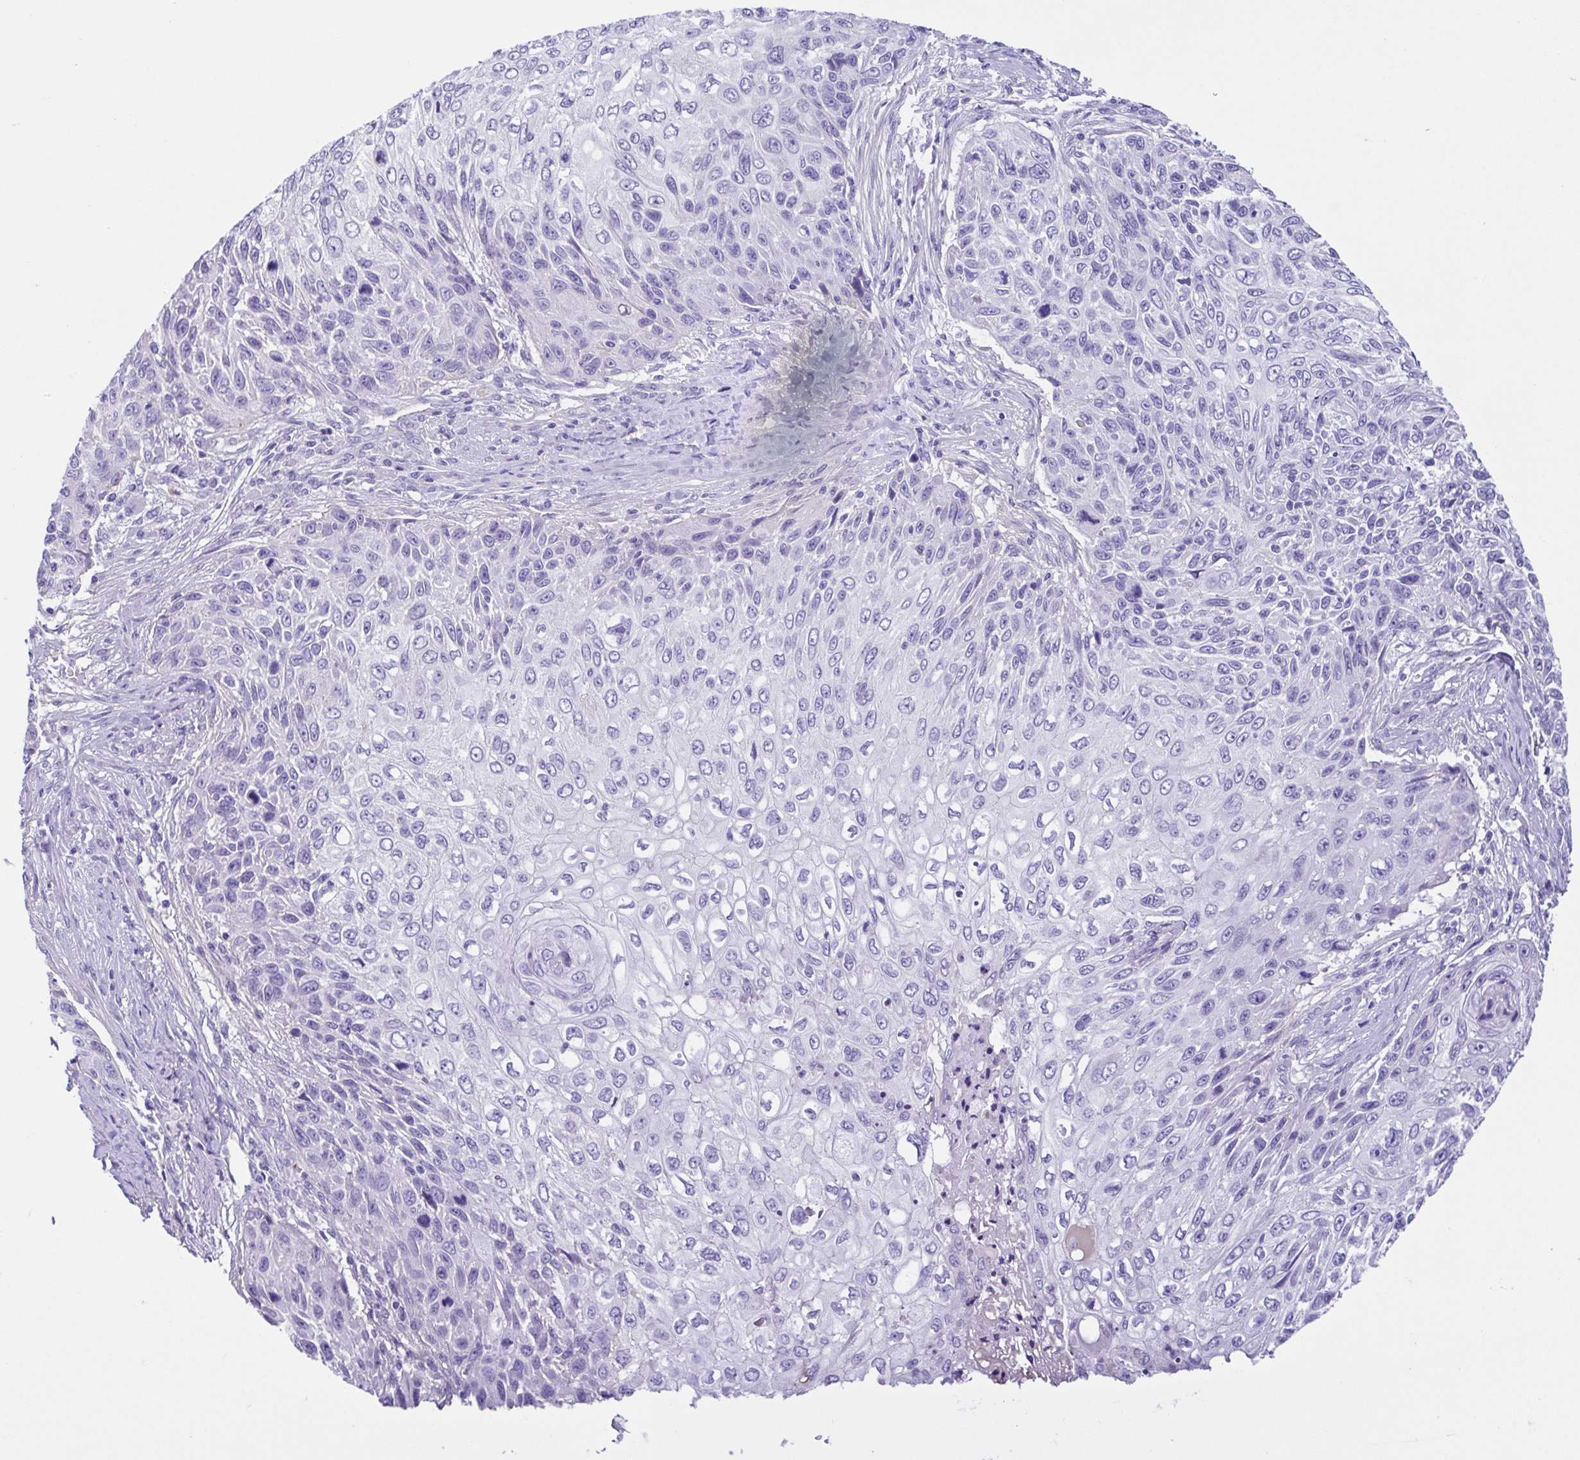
{"staining": {"intensity": "negative", "quantity": "none", "location": "none"}, "tissue": "skin cancer", "cell_type": "Tumor cells", "image_type": "cancer", "snomed": [{"axis": "morphology", "description": "Squamous cell carcinoma, NOS"}, {"axis": "topography", "description": "Skin"}], "caption": "Immunohistochemistry (IHC) of skin squamous cell carcinoma demonstrates no positivity in tumor cells. (DAB (3,3'-diaminobenzidine) immunohistochemistry, high magnification).", "gene": "CYP11B1", "patient": {"sex": "male", "age": 92}}